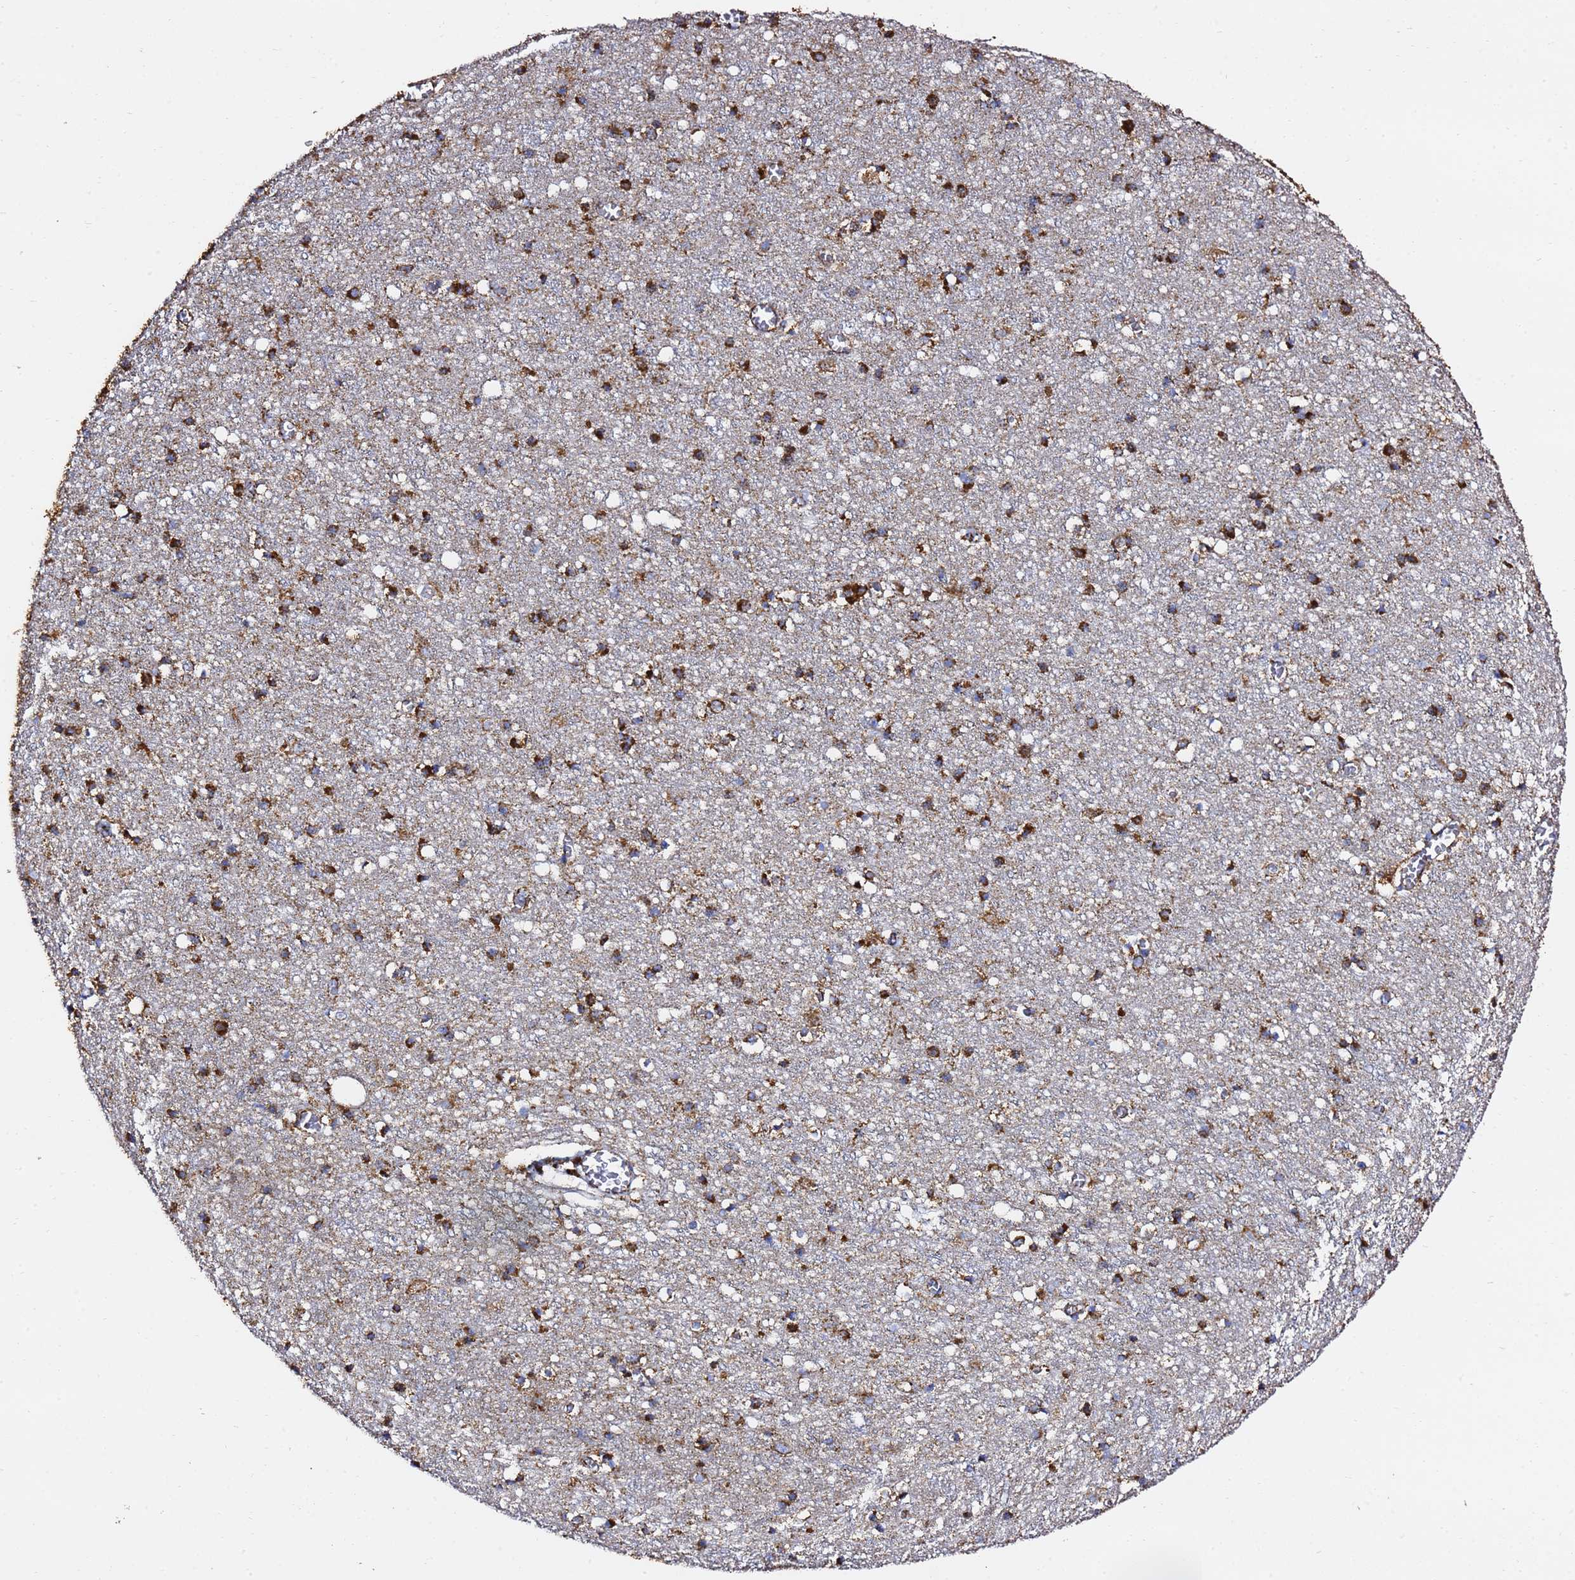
{"staining": {"intensity": "moderate", "quantity": ">75%", "location": "cytoplasmic/membranous"}, "tissue": "cerebral cortex", "cell_type": "Endothelial cells", "image_type": "normal", "snomed": [{"axis": "morphology", "description": "Normal tissue, NOS"}, {"axis": "topography", "description": "Cerebral cortex"}], "caption": "Brown immunohistochemical staining in benign human cerebral cortex displays moderate cytoplasmic/membranous staining in about >75% of endothelial cells. The staining is performed using DAB (3,3'-diaminobenzidine) brown chromogen to label protein expression. The nuclei are counter-stained blue using hematoxylin.", "gene": "PHB2", "patient": {"sex": "female", "age": 64}}